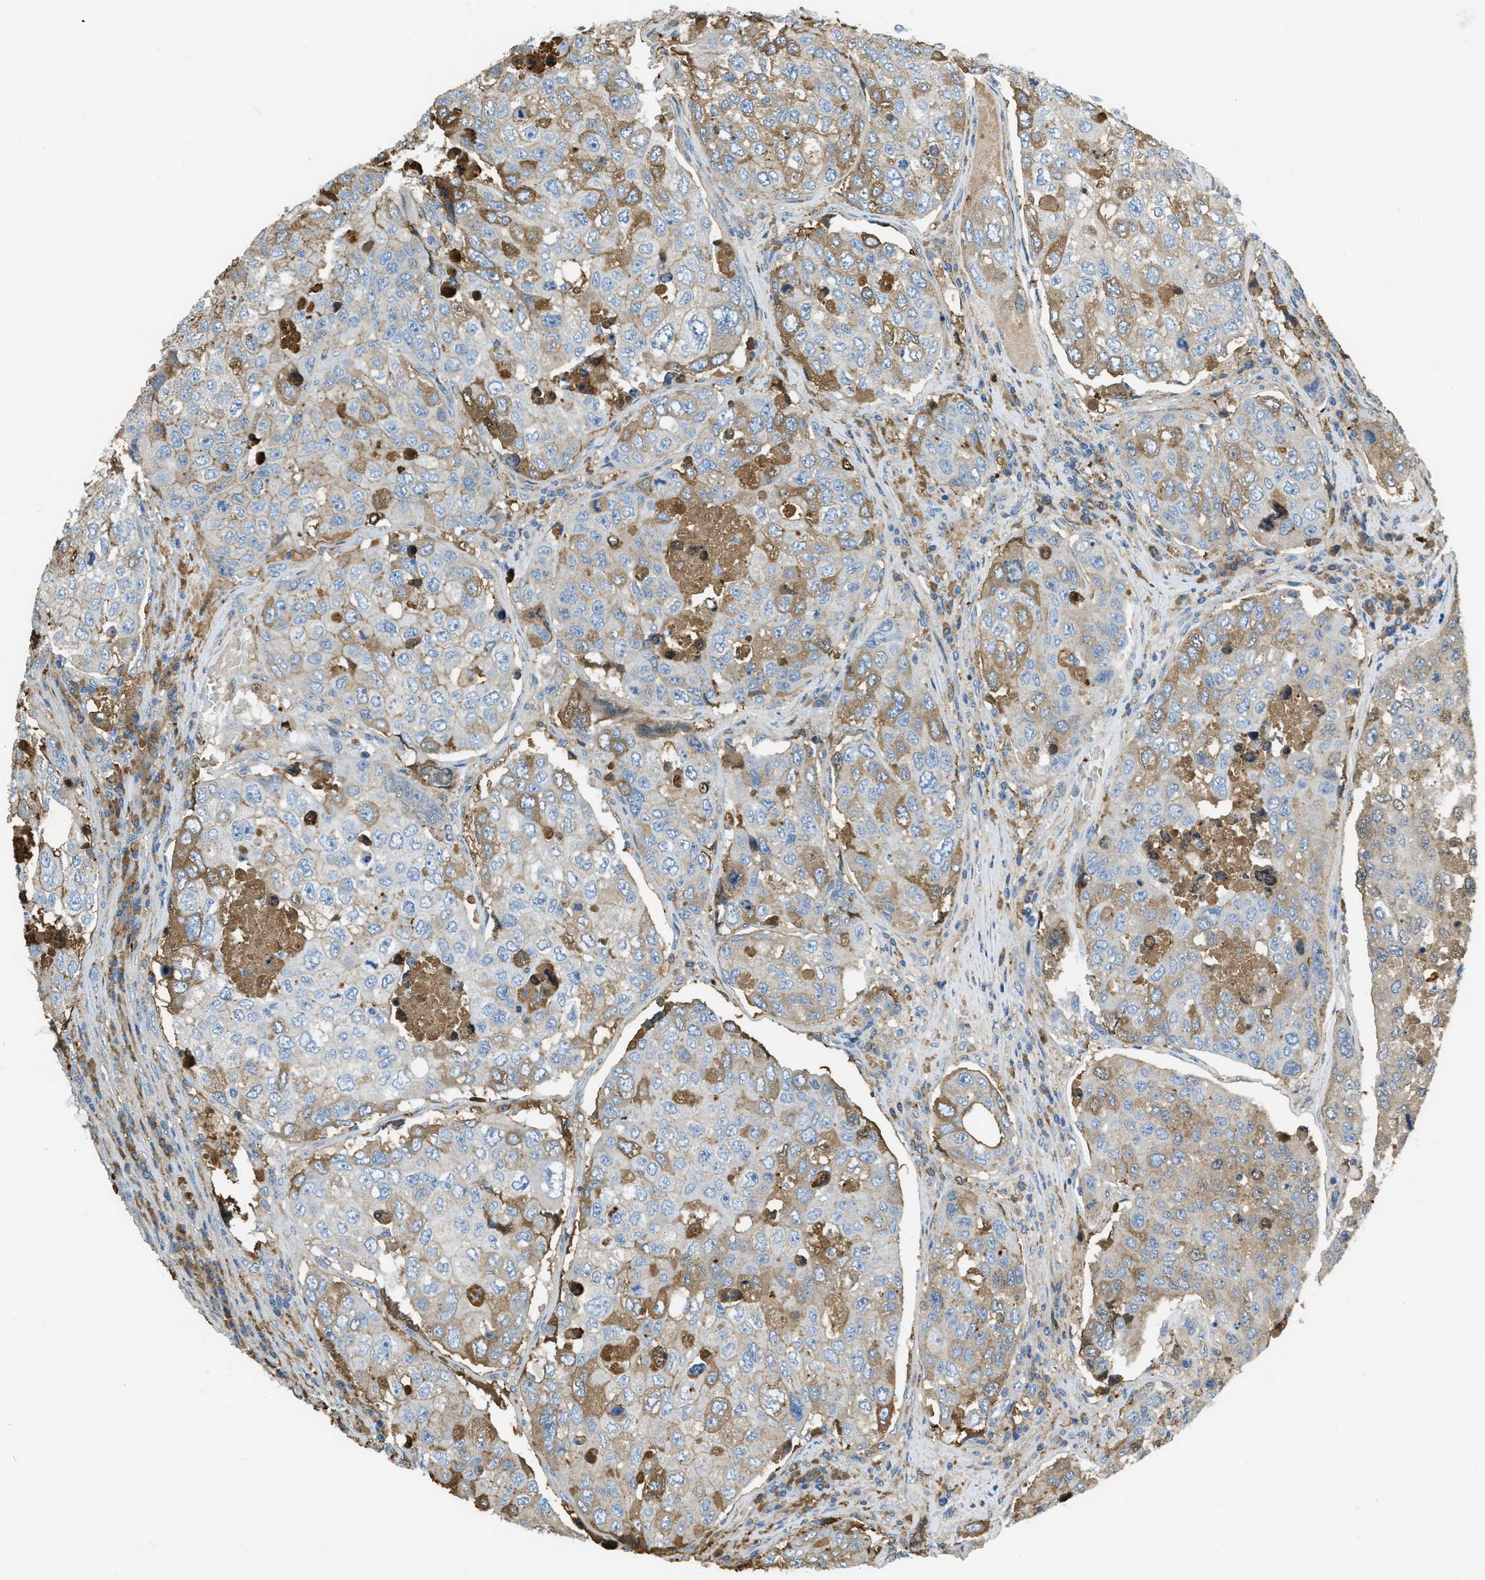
{"staining": {"intensity": "moderate", "quantity": "25%-75%", "location": "cytoplasmic/membranous"}, "tissue": "urothelial cancer", "cell_type": "Tumor cells", "image_type": "cancer", "snomed": [{"axis": "morphology", "description": "Urothelial carcinoma, High grade"}, {"axis": "topography", "description": "Lymph node"}, {"axis": "topography", "description": "Urinary bladder"}], "caption": "Protein expression analysis of urothelial carcinoma (high-grade) reveals moderate cytoplasmic/membranous positivity in approximately 25%-75% of tumor cells.", "gene": "PRTN3", "patient": {"sex": "male", "age": 51}}